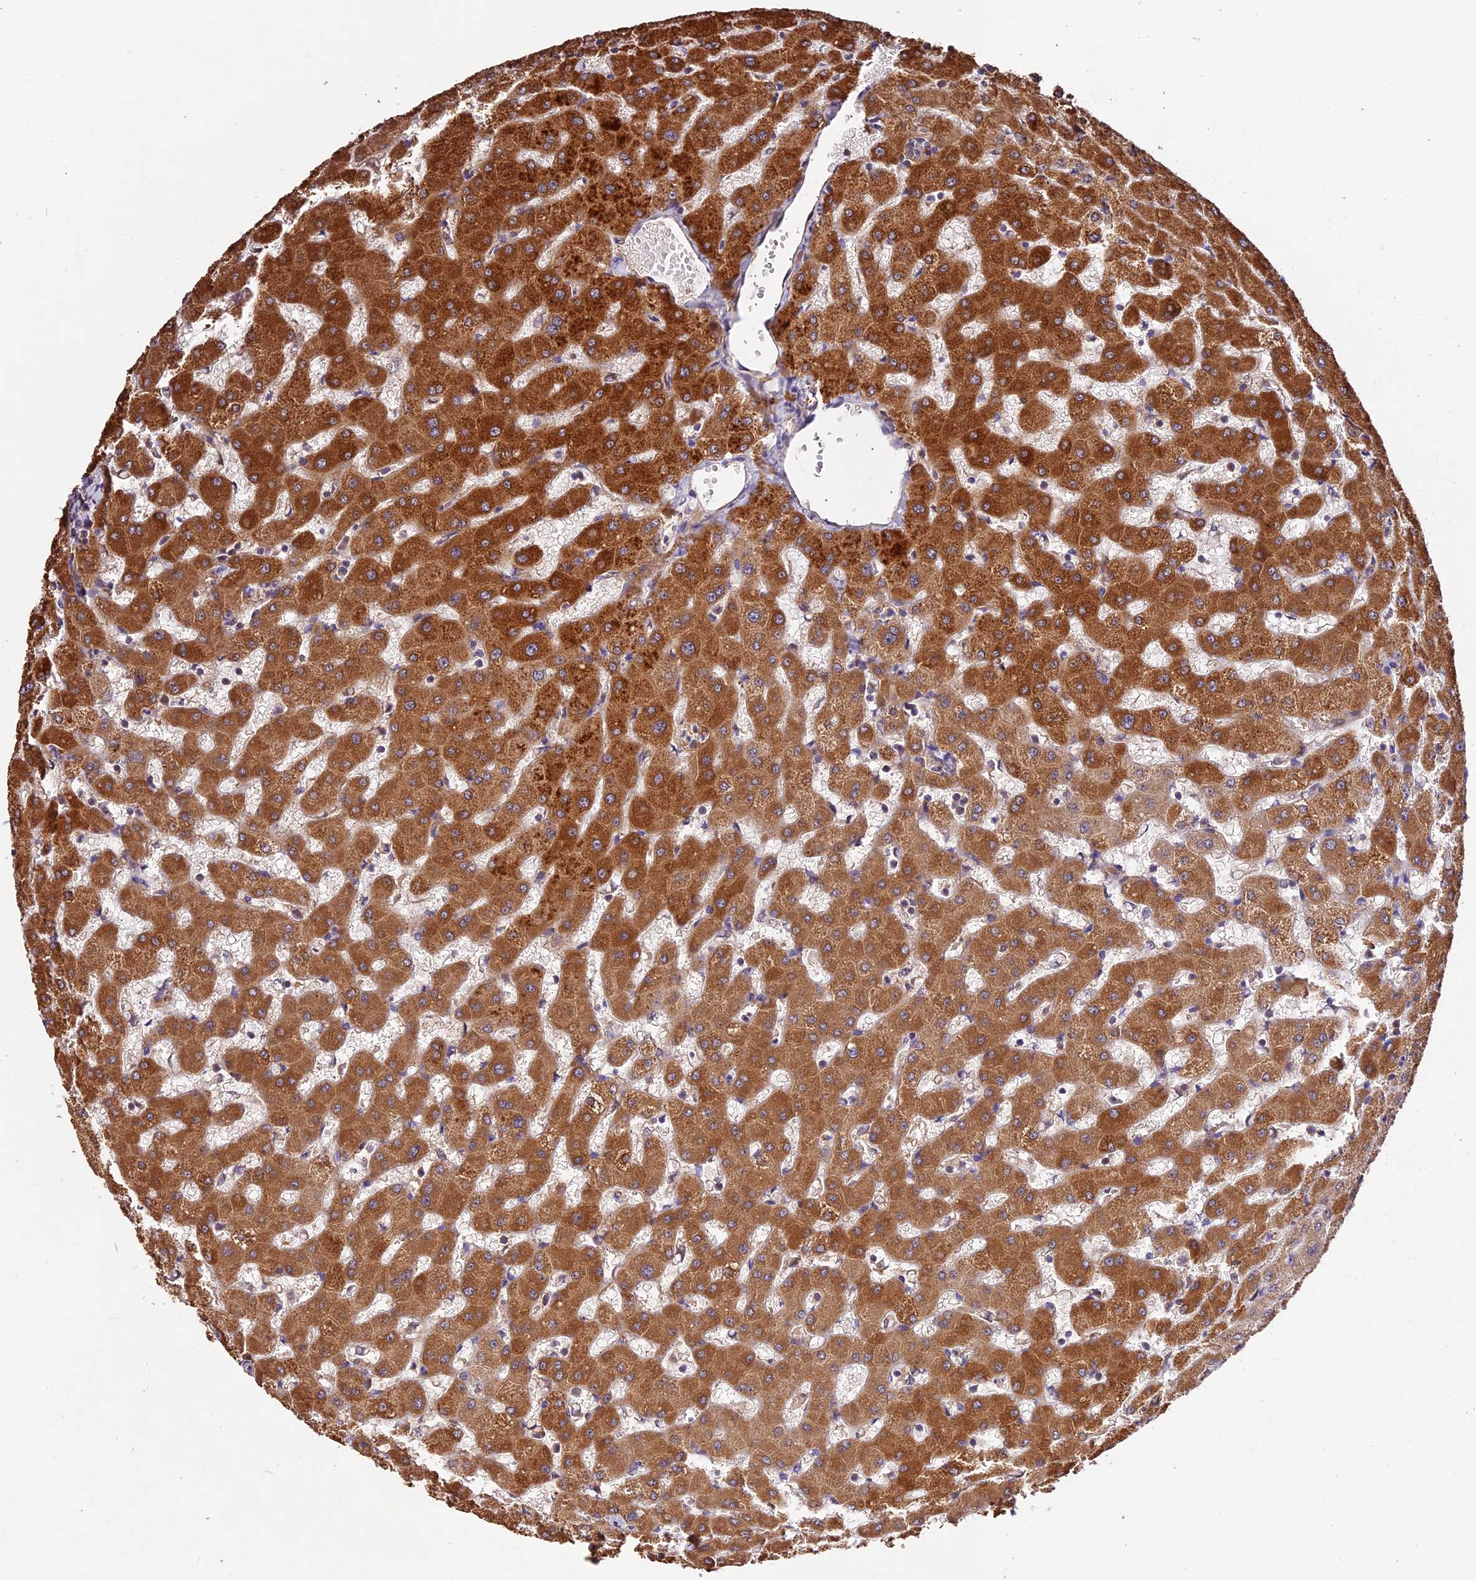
{"staining": {"intensity": "moderate", "quantity": "25%-75%", "location": "cytoplasmic/membranous"}, "tissue": "liver", "cell_type": "Cholangiocytes", "image_type": "normal", "snomed": [{"axis": "morphology", "description": "Normal tissue, NOS"}, {"axis": "topography", "description": "Liver"}], "caption": "Moderate cytoplasmic/membranous expression for a protein is present in about 25%-75% of cholangiocytes of normal liver using immunohistochemistry (IHC).", "gene": "CES3", "patient": {"sex": "female", "age": 63}}